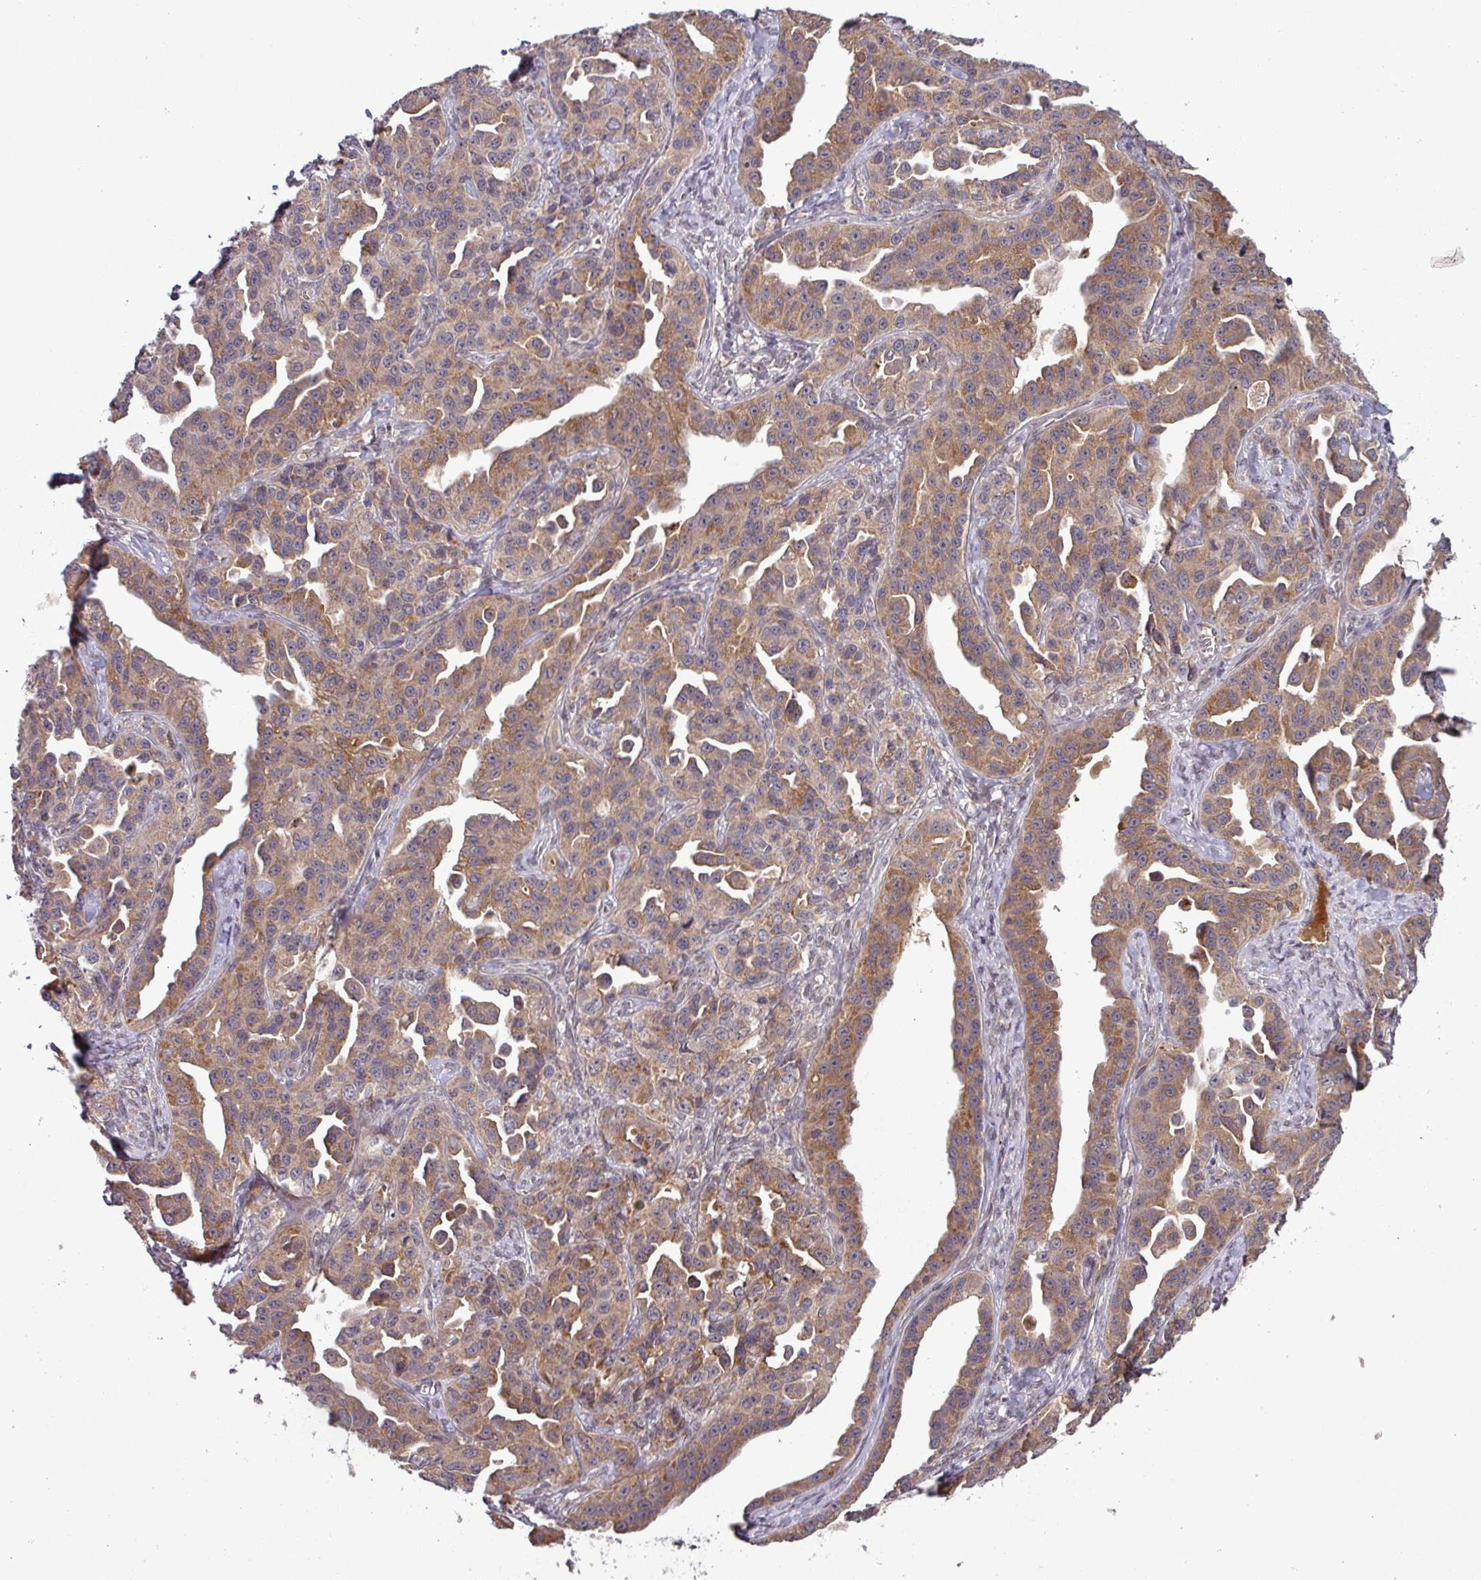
{"staining": {"intensity": "moderate", "quantity": ">75%", "location": "cytoplasmic/membranous"}, "tissue": "ovarian cancer", "cell_type": "Tumor cells", "image_type": "cancer", "snomed": [{"axis": "morphology", "description": "Cystadenocarcinoma, serous, NOS"}, {"axis": "topography", "description": "Ovary"}], "caption": "Protein staining of ovarian cancer (serous cystadenocarcinoma) tissue shows moderate cytoplasmic/membranous positivity in approximately >75% of tumor cells. (DAB (3,3'-diaminobenzidine) IHC, brown staining for protein, blue staining for nuclei).", "gene": "PUS1", "patient": {"sex": "female", "age": 75}}